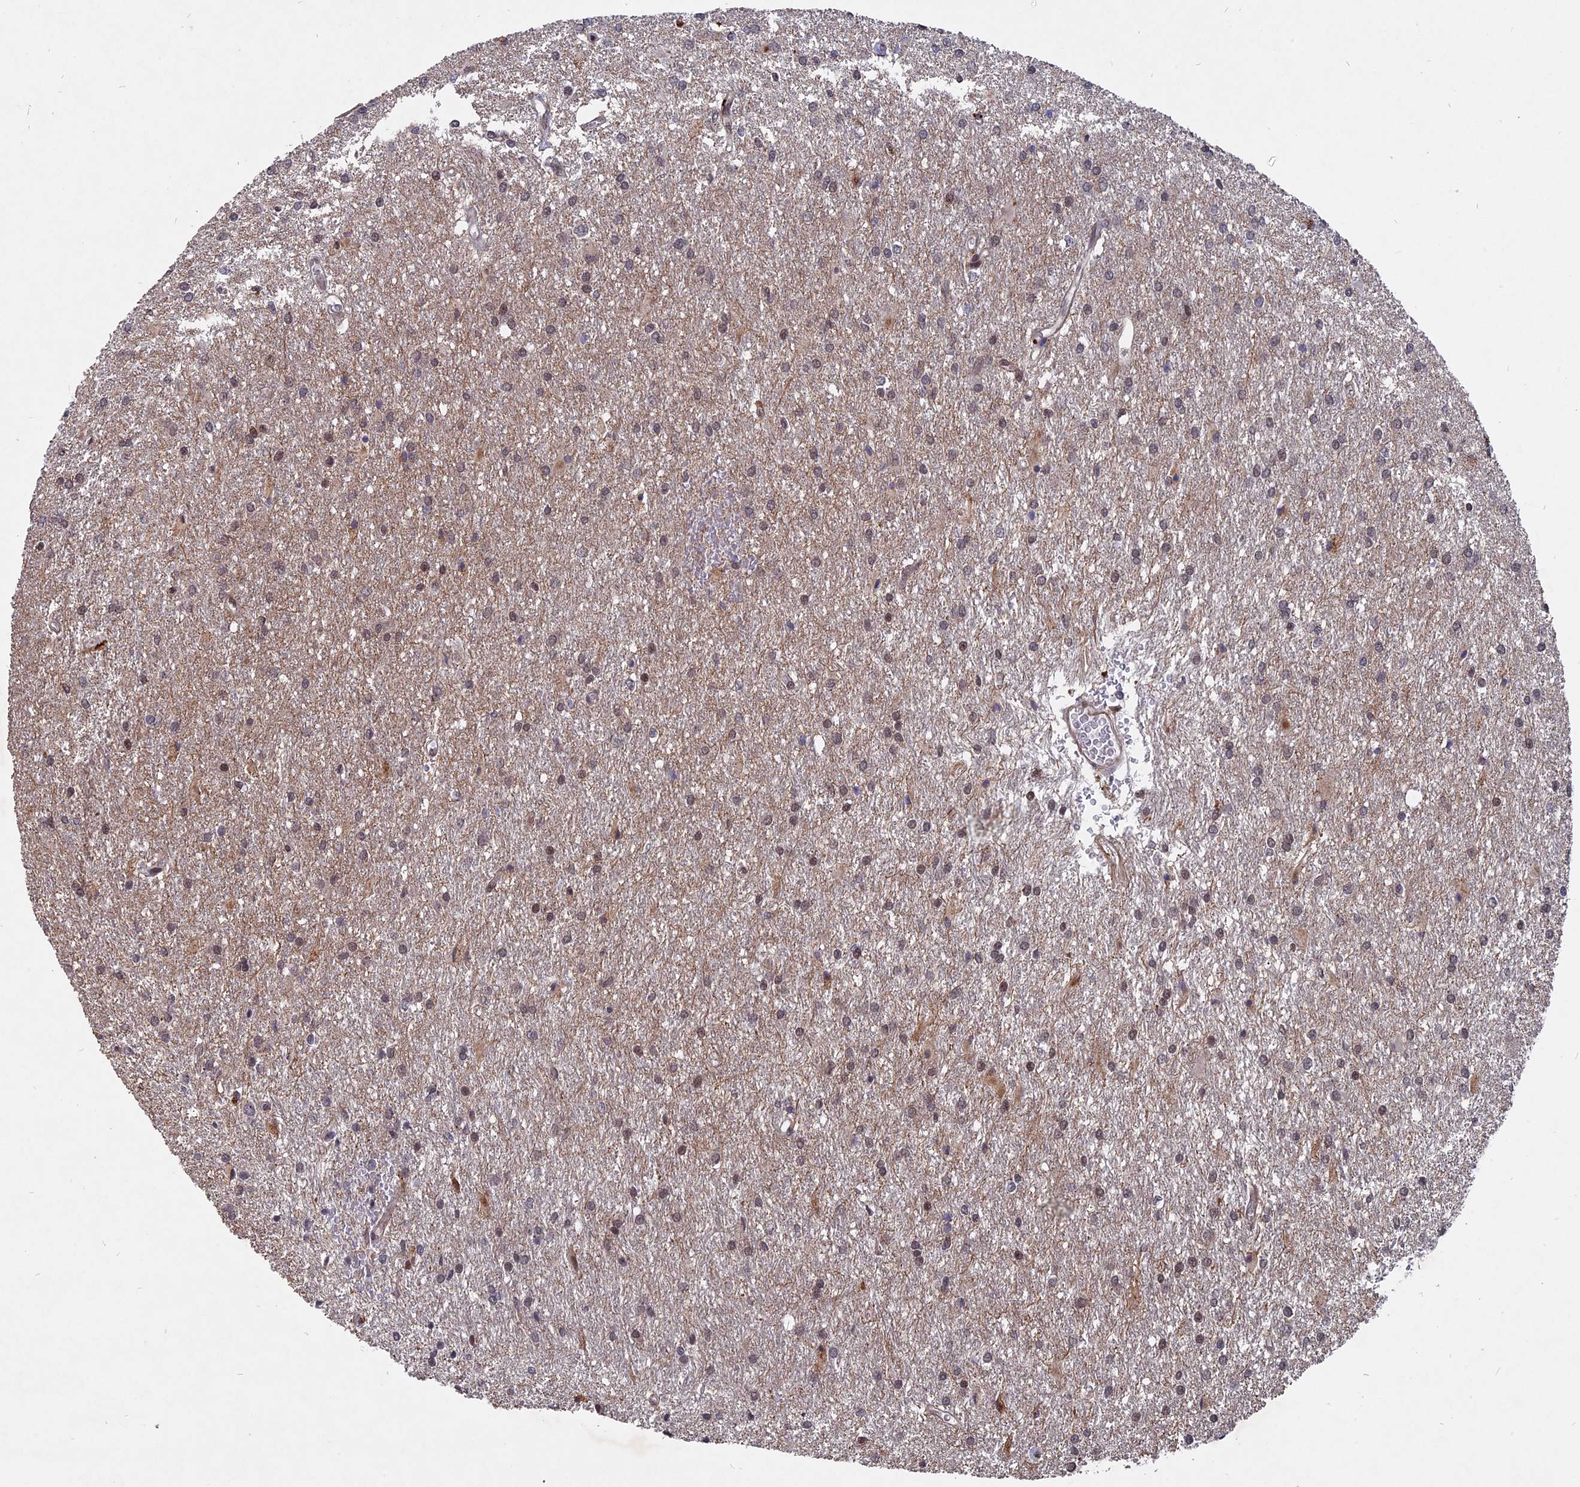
{"staining": {"intensity": "weak", "quantity": "25%-75%", "location": "nuclear"}, "tissue": "glioma", "cell_type": "Tumor cells", "image_type": "cancer", "snomed": [{"axis": "morphology", "description": "Glioma, malignant, High grade"}, {"axis": "topography", "description": "Brain"}], "caption": "Malignant glioma (high-grade) tissue shows weak nuclear positivity in about 25%-75% of tumor cells", "gene": "NOSIP", "patient": {"sex": "female", "age": 50}}